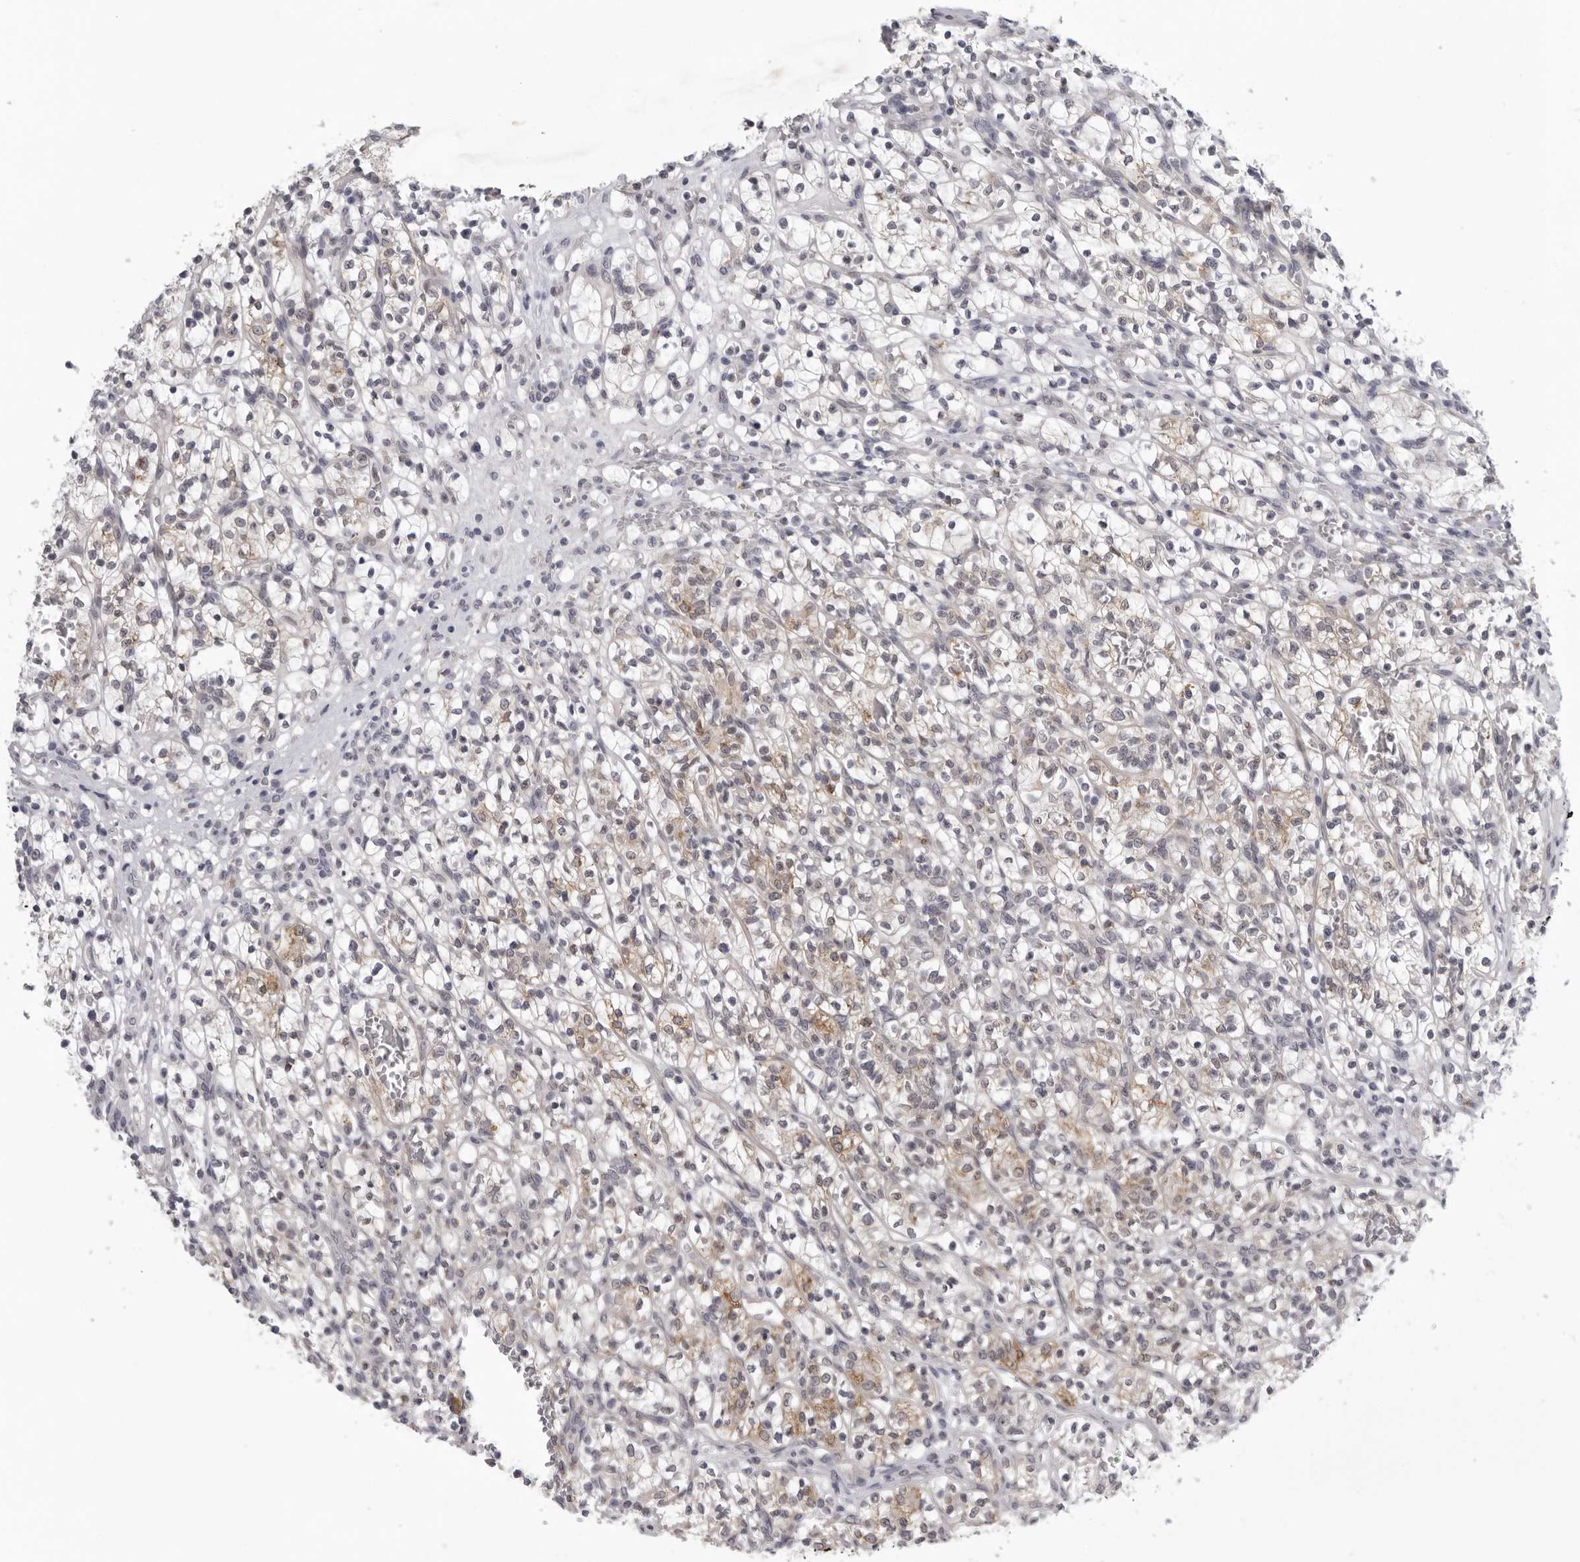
{"staining": {"intensity": "moderate", "quantity": "<25%", "location": "cytoplasmic/membranous"}, "tissue": "renal cancer", "cell_type": "Tumor cells", "image_type": "cancer", "snomed": [{"axis": "morphology", "description": "Adenocarcinoma, NOS"}, {"axis": "topography", "description": "Kidney"}], "caption": "Brown immunohistochemical staining in human adenocarcinoma (renal) reveals moderate cytoplasmic/membranous expression in approximately <25% of tumor cells.", "gene": "CPT2", "patient": {"sex": "female", "age": 57}}